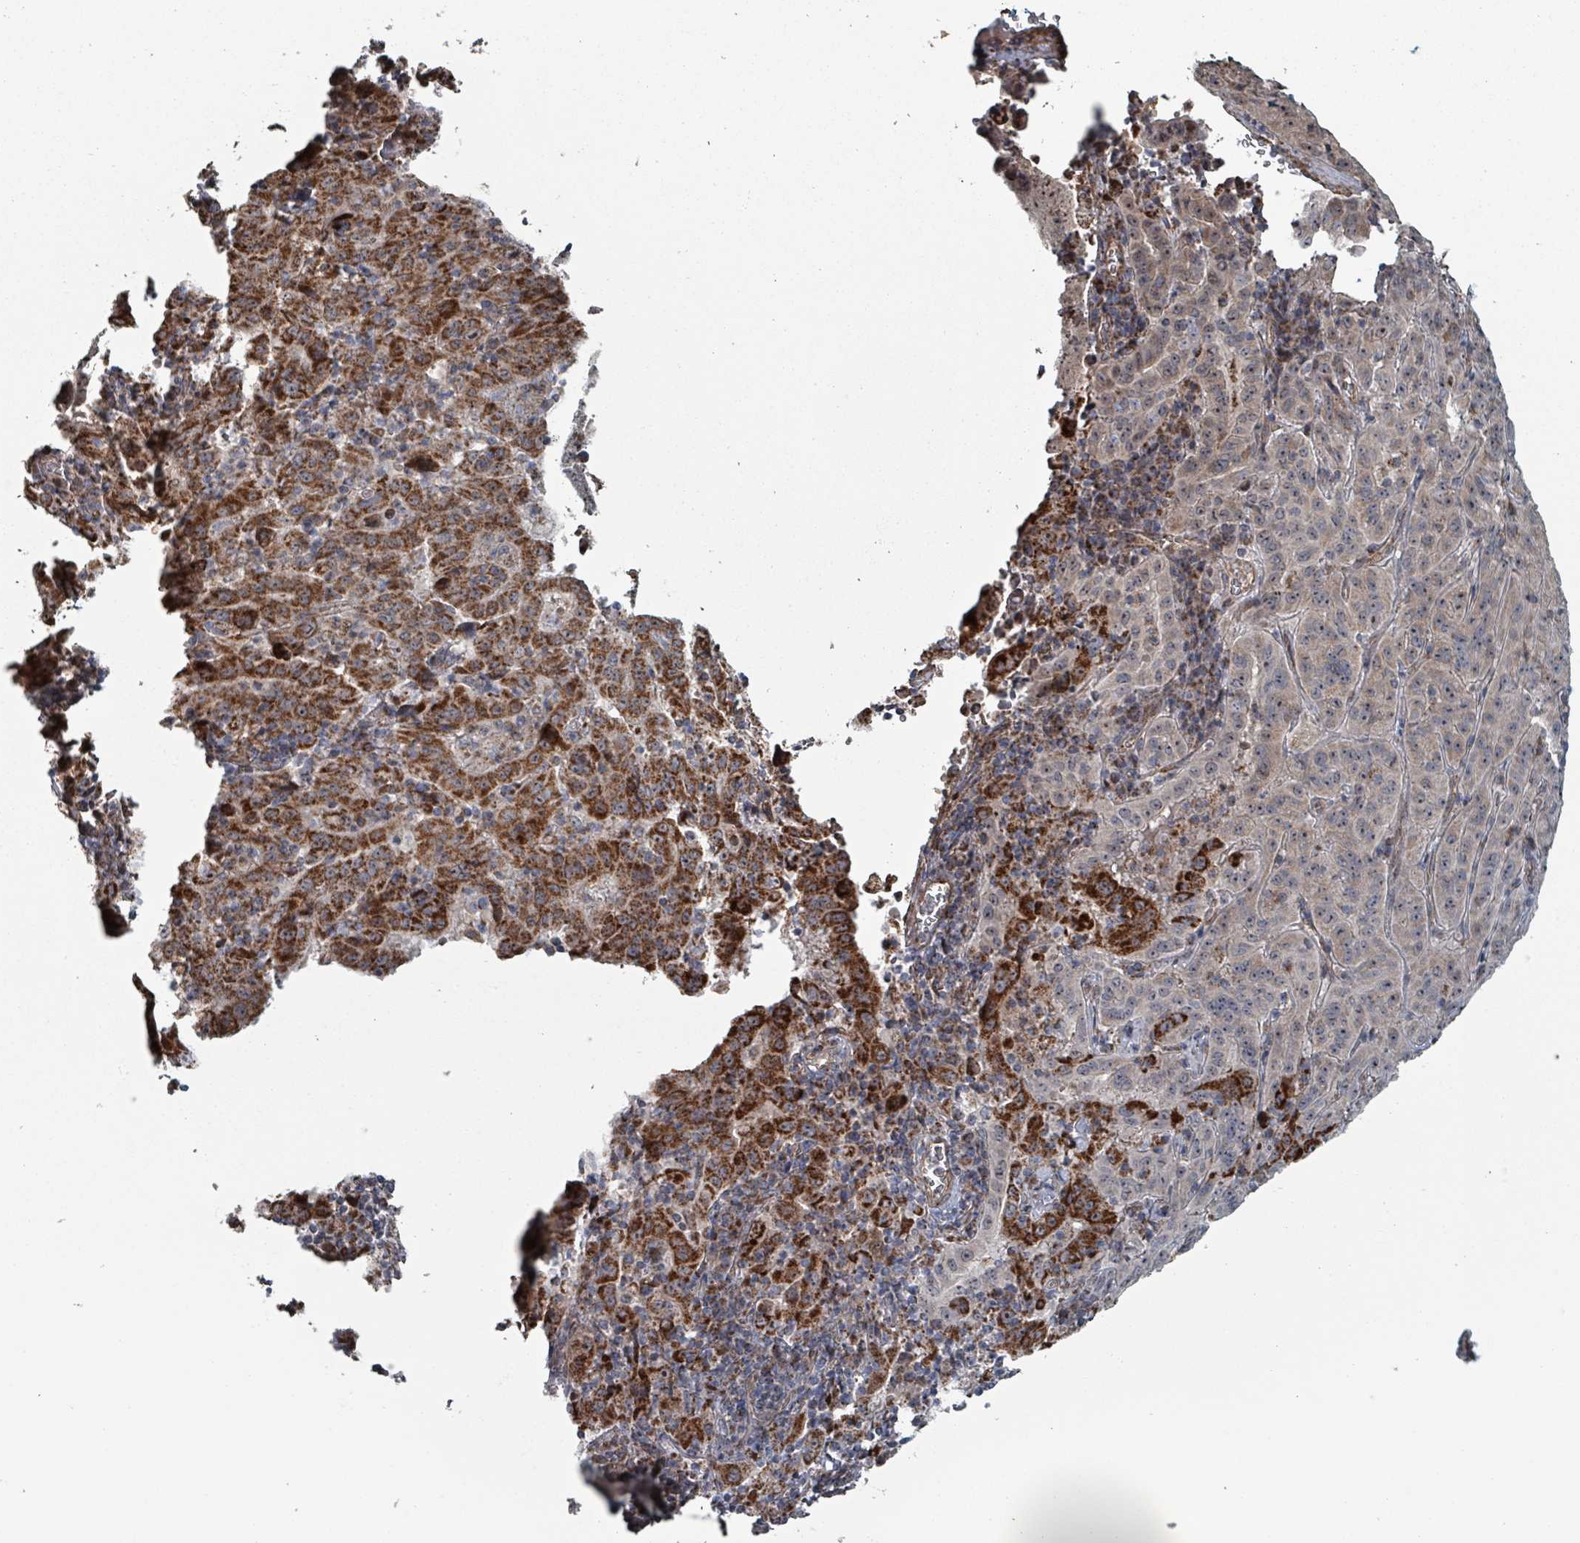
{"staining": {"intensity": "strong", "quantity": ">75%", "location": "cytoplasmic/membranous"}, "tissue": "pancreatic cancer", "cell_type": "Tumor cells", "image_type": "cancer", "snomed": [{"axis": "morphology", "description": "Adenocarcinoma, NOS"}, {"axis": "topography", "description": "Pancreas"}], "caption": "Tumor cells display high levels of strong cytoplasmic/membranous positivity in about >75% of cells in pancreatic adenocarcinoma.", "gene": "MRPL4", "patient": {"sex": "male", "age": 63}}